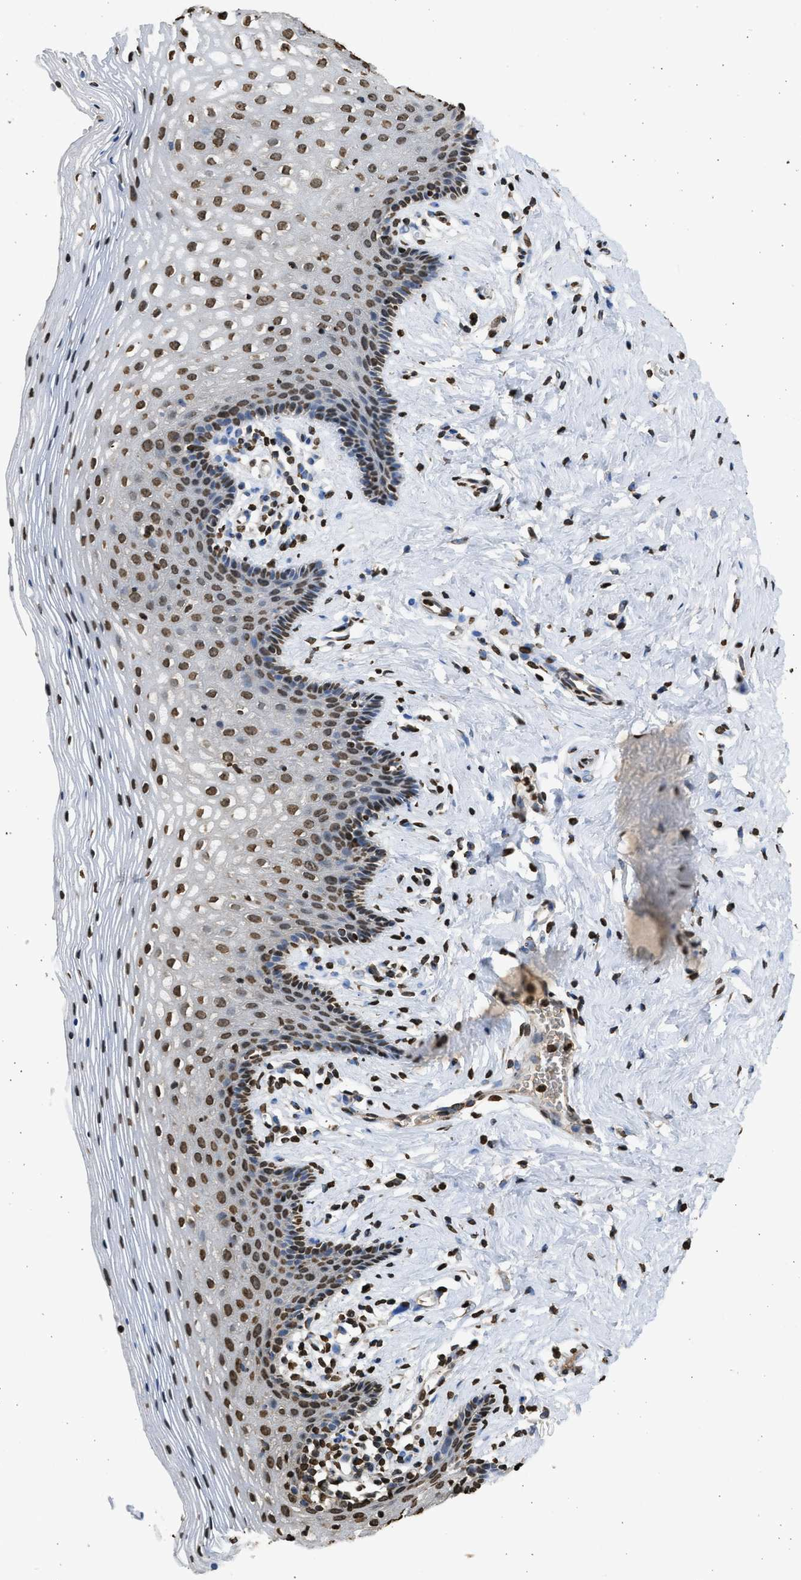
{"staining": {"intensity": "moderate", "quantity": ">75%", "location": "nuclear"}, "tissue": "vagina", "cell_type": "Squamous epithelial cells", "image_type": "normal", "snomed": [{"axis": "morphology", "description": "Normal tissue, NOS"}, {"axis": "topography", "description": "Vagina"}], "caption": "Squamous epithelial cells reveal medium levels of moderate nuclear positivity in about >75% of cells in normal vagina.", "gene": "RRAGC", "patient": {"sex": "female", "age": 32}}